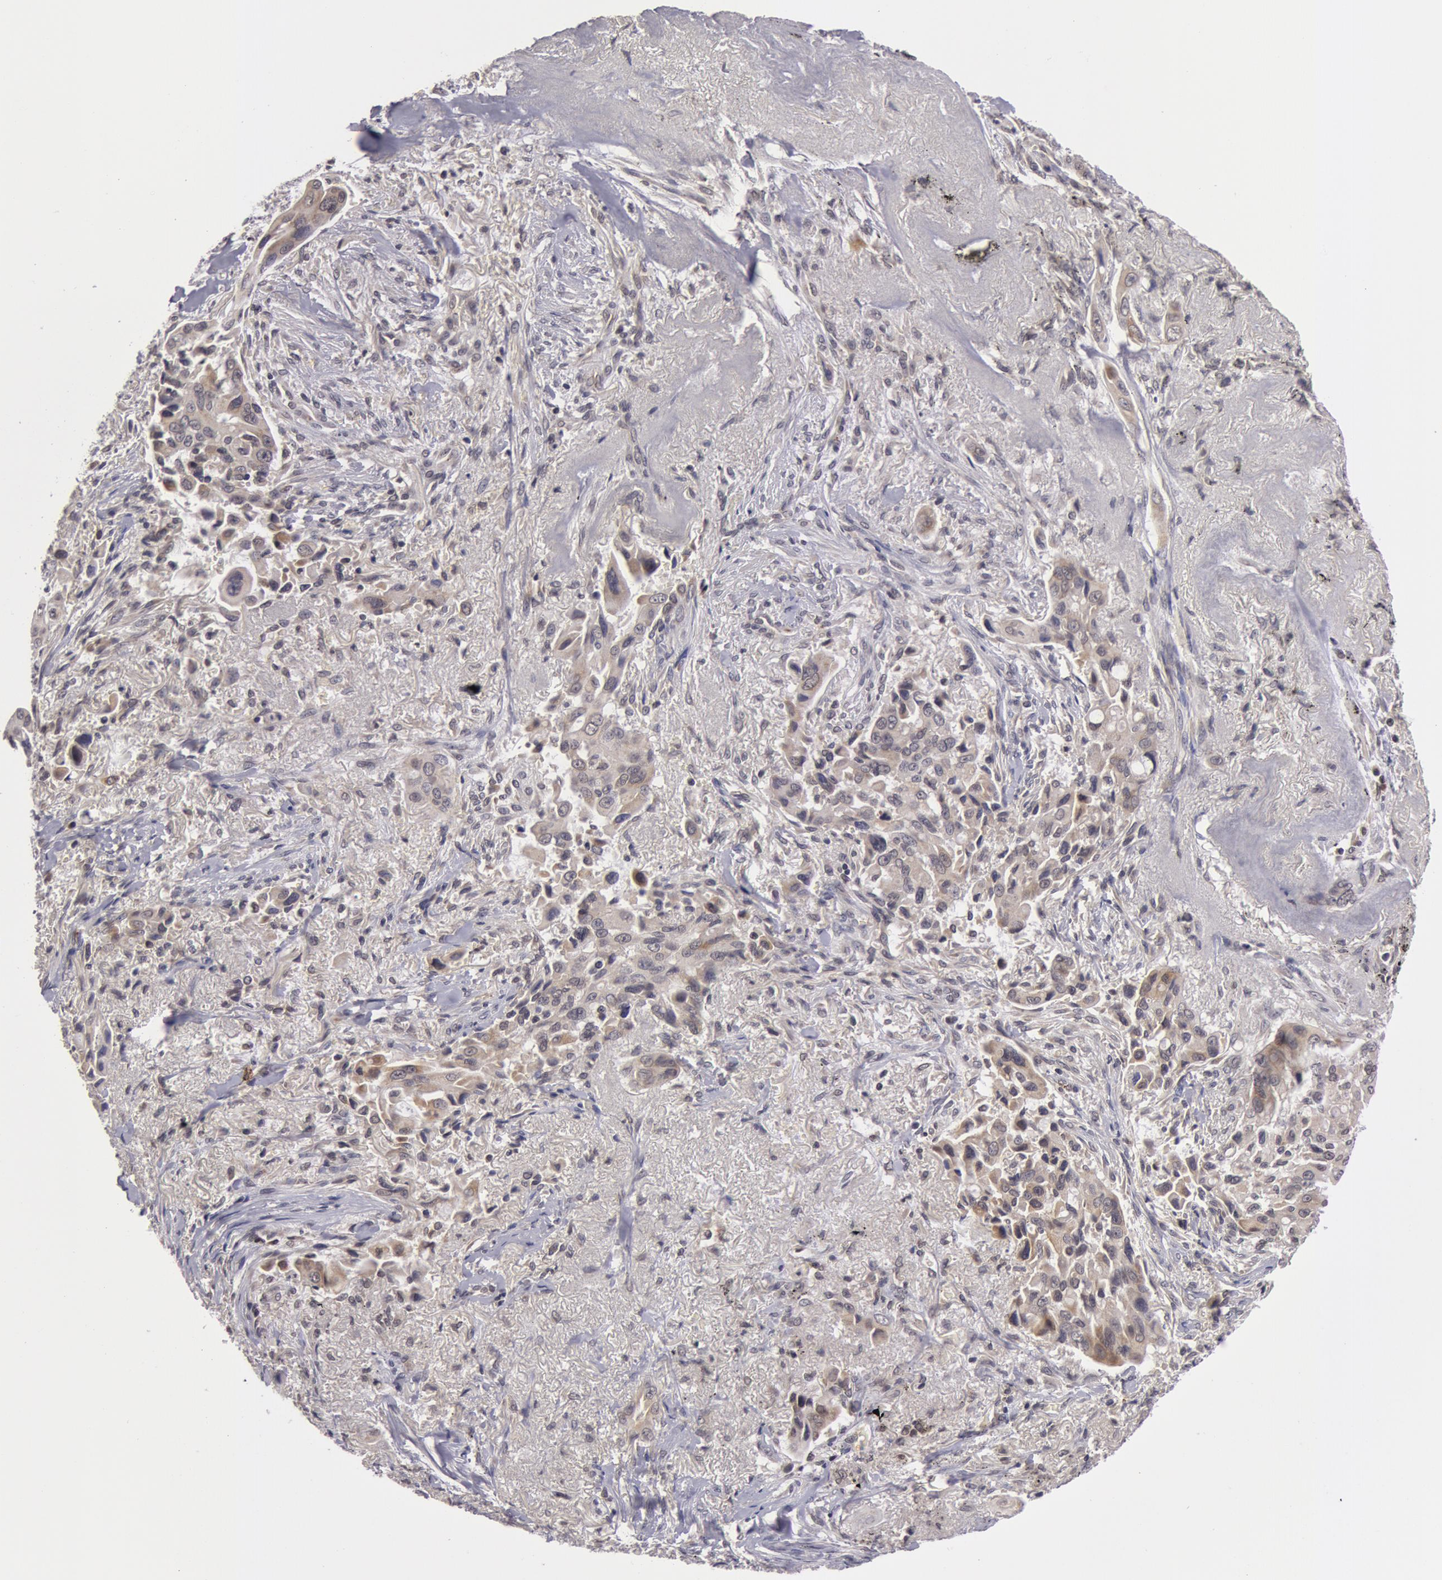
{"staining": {"intensity": "weak", "quantity": "<25%", "location": "cytoplasmic/membranous"}, "tissue": "lung cancer", "cell_type": "Tumor cells", "image_type": "cancer", "snomed": [{"axis": "morphology", "description": "Adenocarcinoma, NOS"}, {"axis": "topography", "description": "Lung"}], "caption": "This is a histopathology image of immunohistochemistry staining of adenocarcinoma (lung), which shows no staining in tumor cells. (DAB (3,3'-diaminobenzidine) immunohistochemistry, high magnification).", "gene": "SYTL4", "patient": {"sex": "male", "age": 68}}